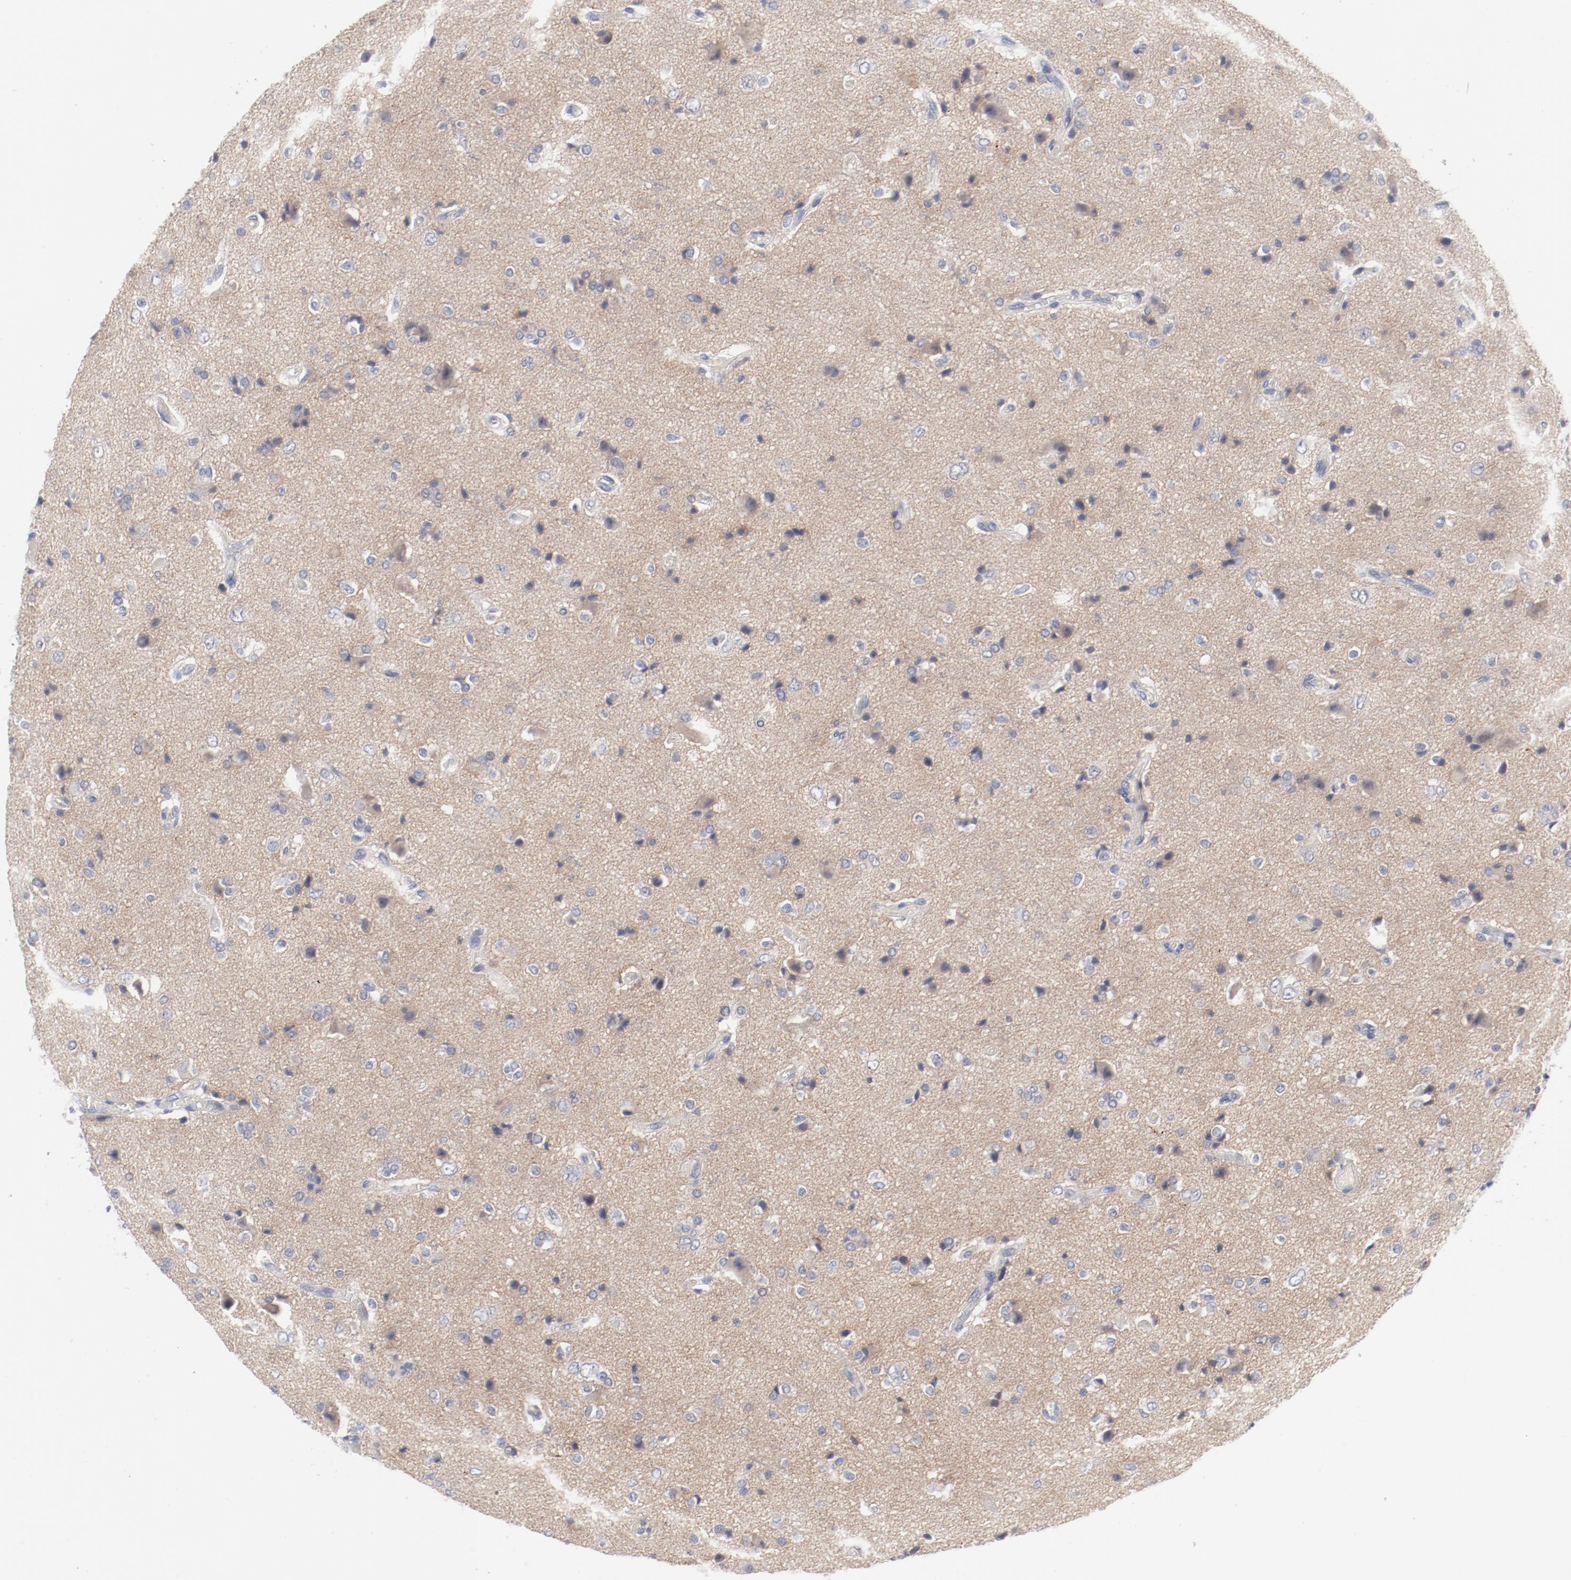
{"staining": {"intensity": "negative", "quantity": "none", "location": "none"}, "tissue": "glioma", "cell_type": "Tumor cells", "image_type": "cancer", "snomed": [{"axis": "morphology", "description": "Glioma, malignant, High grade"}, {"axis": "topography", "description": "Brain"}], "caption": "This is an IHC image of high-grade glioma (malignant). There is no expression in tumor cells.", "gene": "SH3BGR", "patient": {"sex": "male", "age": 47}}